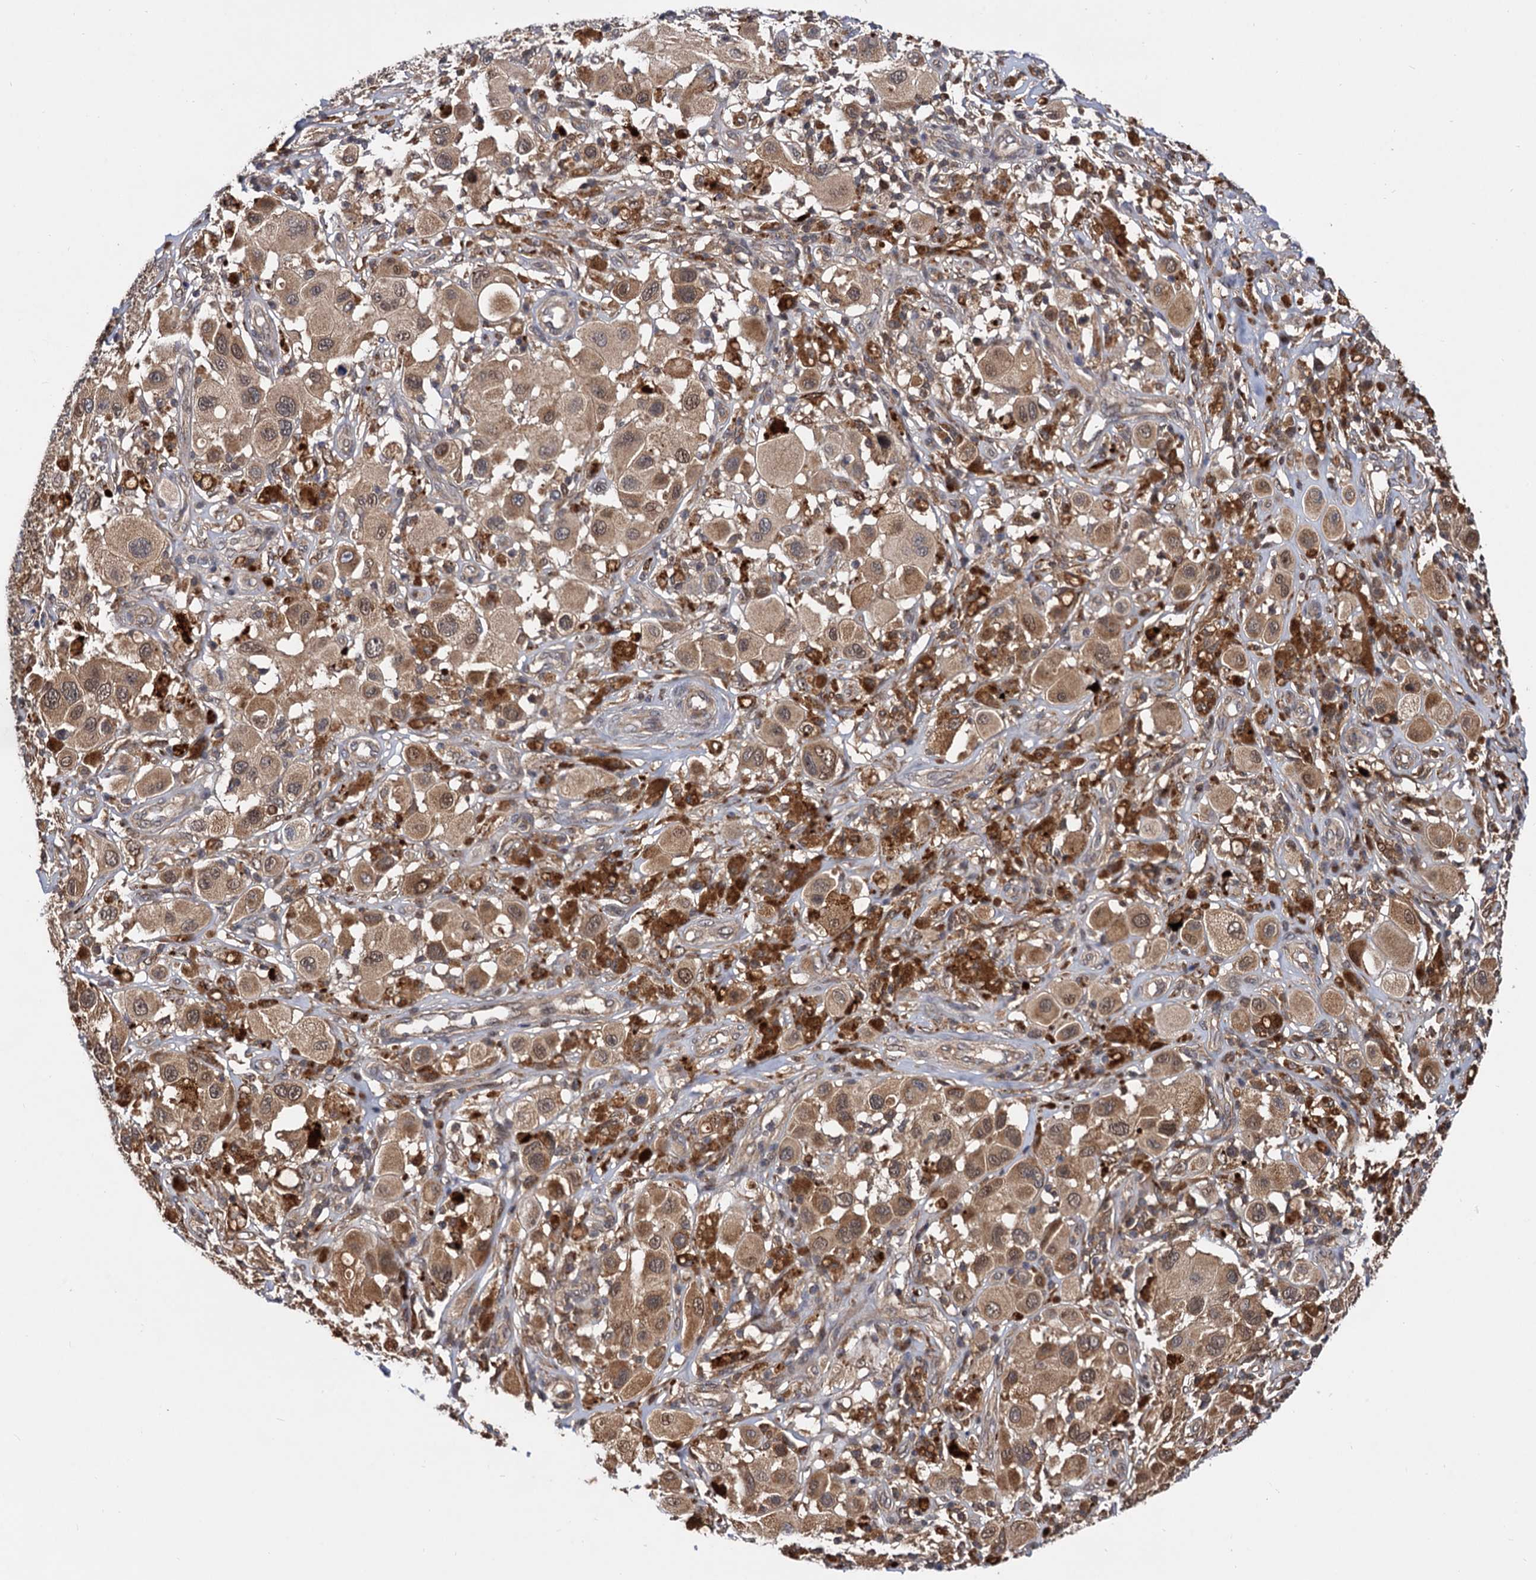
{"staining": {"intensity": "moderate", "quantity": ">75%", "location": "cytoplasmic/membranous,nuclear"}, "tissue": "melanoma", "cell_type": "Tumor cells", "image_type": "cancer", "snomed": [{"axis": "morphology", "description": "Malignant melanoma, Metastatic site"}, {"axis": "topography", "description": "Skin"}], "caption": "Moderate cytoplasmic/membranous and nuclear protein expression is seen in approximately >75% of tumor cells in melanoma. The protein is stained brown, and the nuclei are stained in blue (DAB IHC with brightfield microscopy, high magnification).", "gene": "SELENOP", "patient": {"sex": "male", "age": 41}}